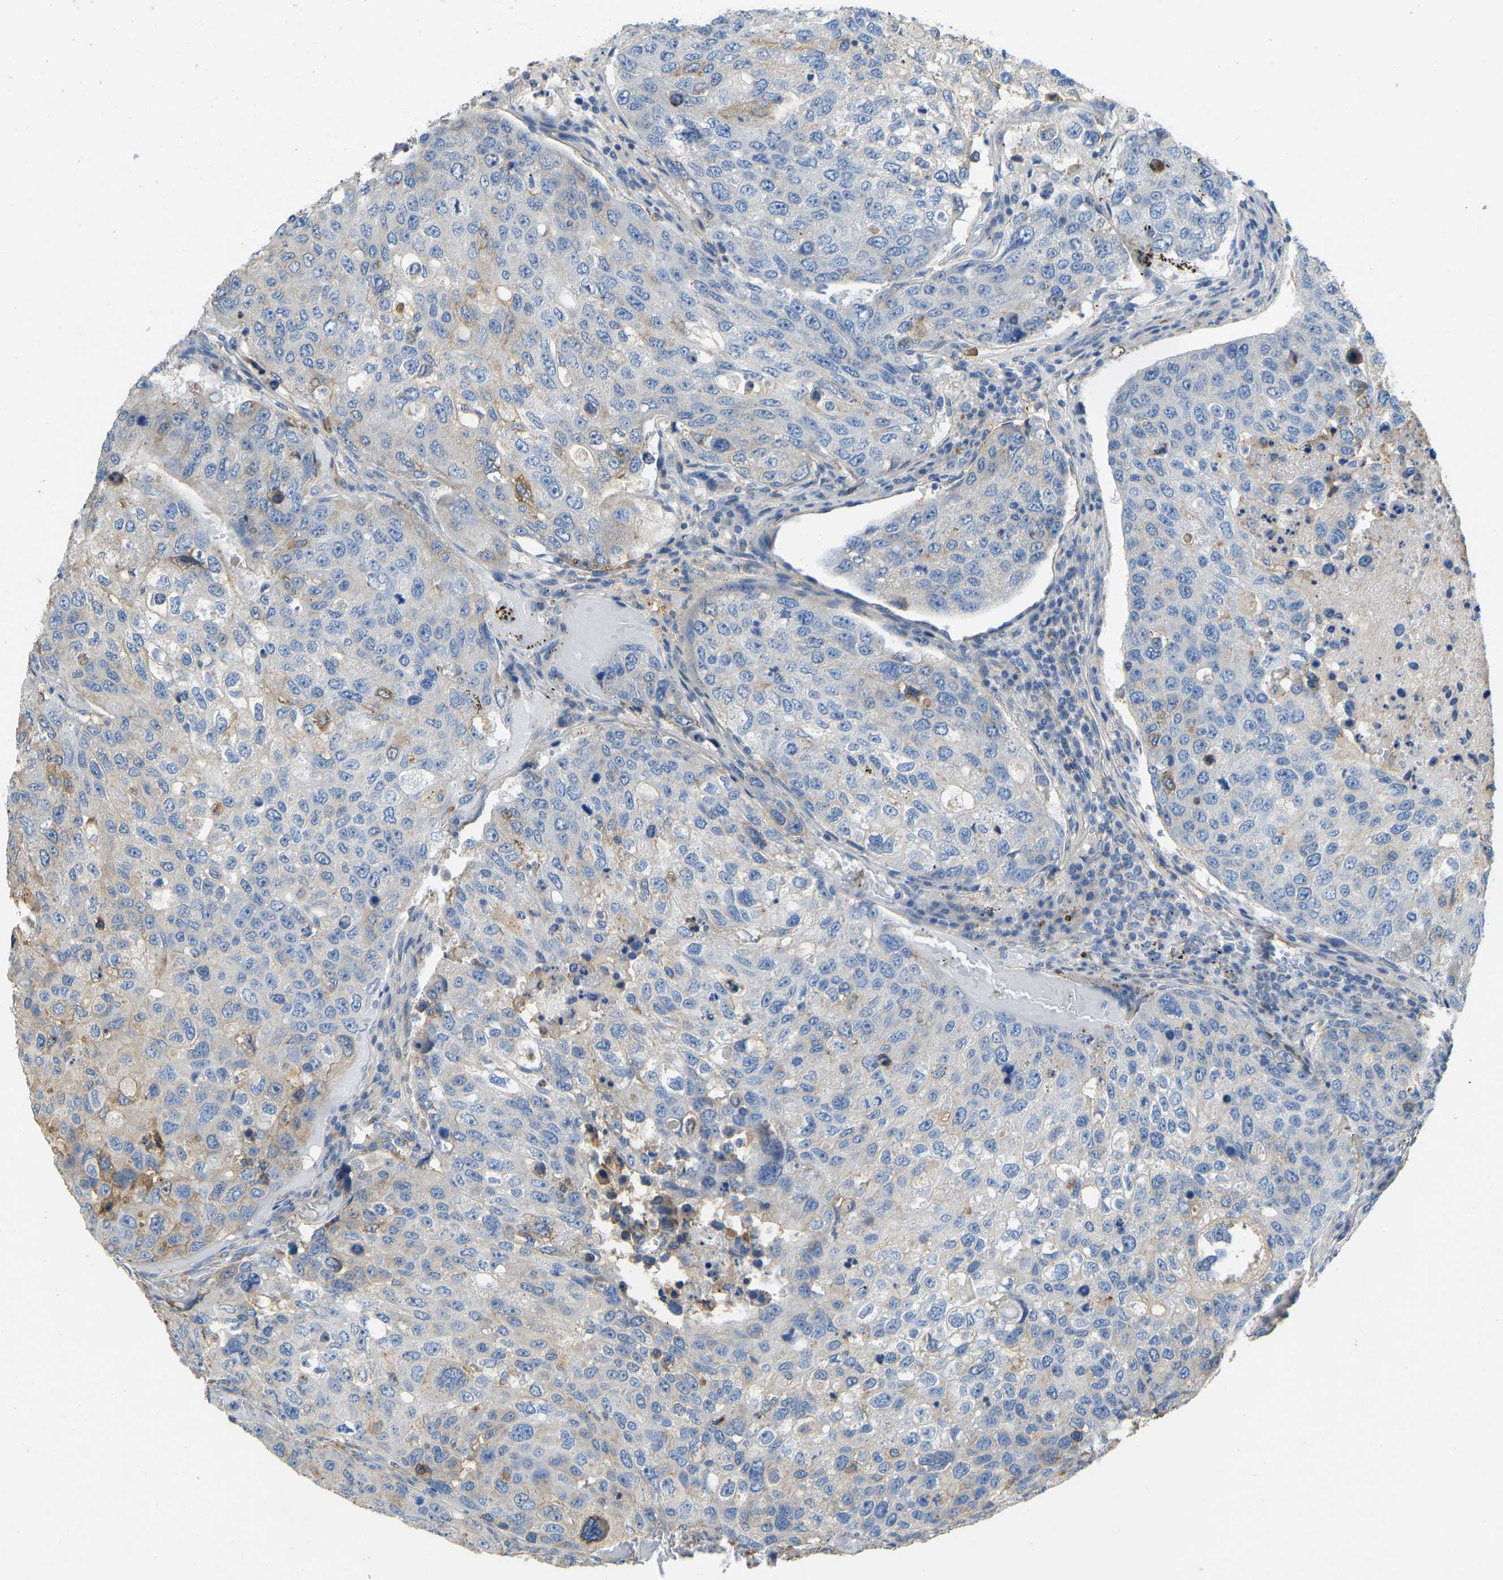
{"staining": {"intensity": "negative", "quantity": "none", "location": "none"}, "tissue": "urothelial cancer", "cell_type": "Tumor cells", "image_type": "cancer", "snomed": [{"axis": "morphology", "description": "Urothelial carcinoma, High grade"}, {"axis": "topography", "description": "Lymph node"}, {"axis": "topography", "description": "Urinary bladder"}], "caption": "High power microscopy micrograph of an IHC photomicrograph of high-grade urothelial carcinoma, revealing no significant staining in tumor cells. (Stains: DAB immunohistochemistry with hematoxylin counter stain, Microscopy: brightfield microscopy at high magnification).", "gene": "TECTA", "patient": {"sex": "male", "age": 51}}